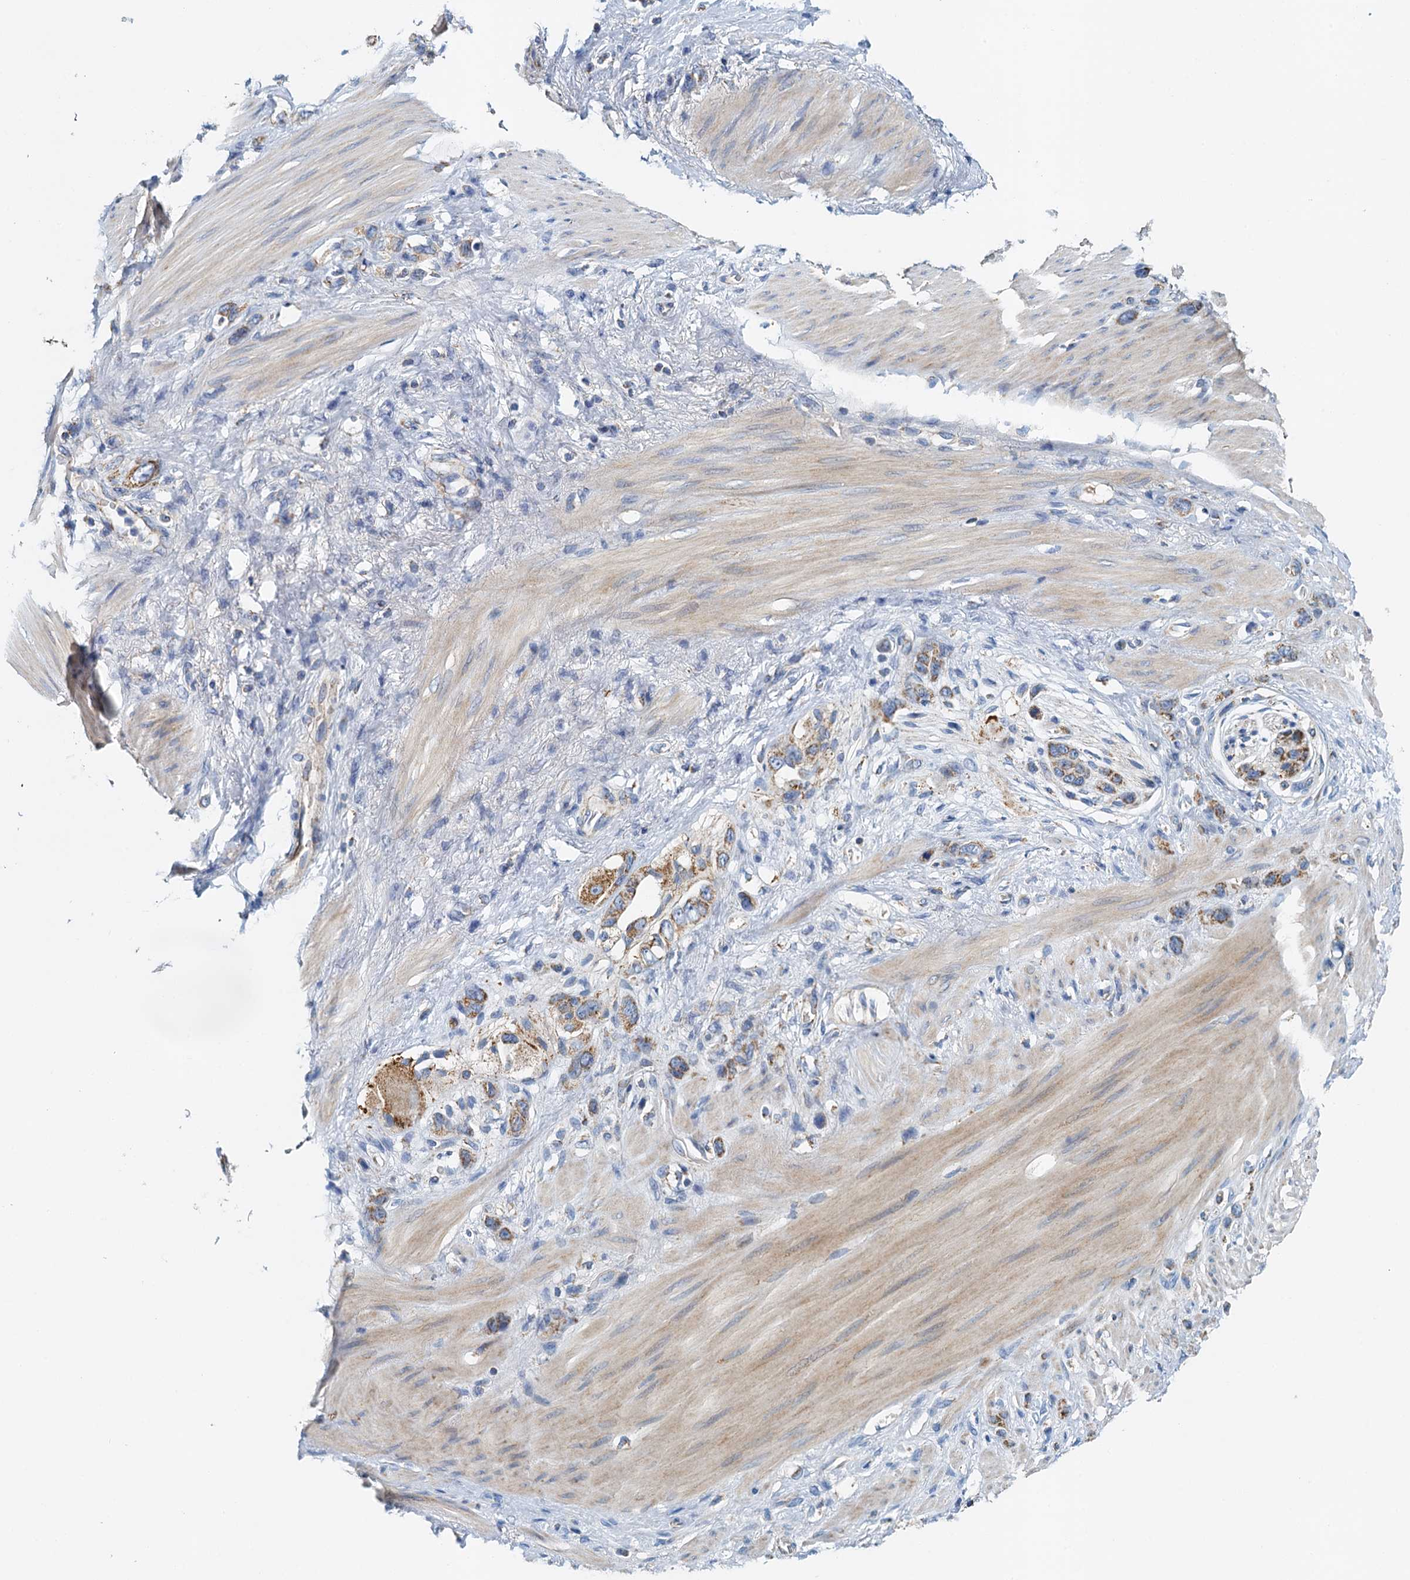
{"staining": {"intensity": "moderate", "quantity": ">75%", "location": "cytoplasmic/membranous"}, "tissue": "stomach cancer", "cell_type": "Tumor cells", "image_type": "cancer", "snomed": [{"axis": "morphology", "description": "Adenocarcinoma, NOS"}, {"axis": "morphology", "description": "Adenocarcinoma, High grade"}, {"axis": "topography", "description": "Stomach, upper"}, {"axis": "topography", "description": "Stomach, lower"}], "caption": "This histopathology image demonstrates stomach cancer (adenocarcinoma) stained with IHC to label a protein in brown. The cytoplasmic/membranous of tumor cells show moderate positivity for the protein. Nuclei are counter-stained blue.", "gene": "POC1A", "patient": {"sex": "female", "age": 65}}